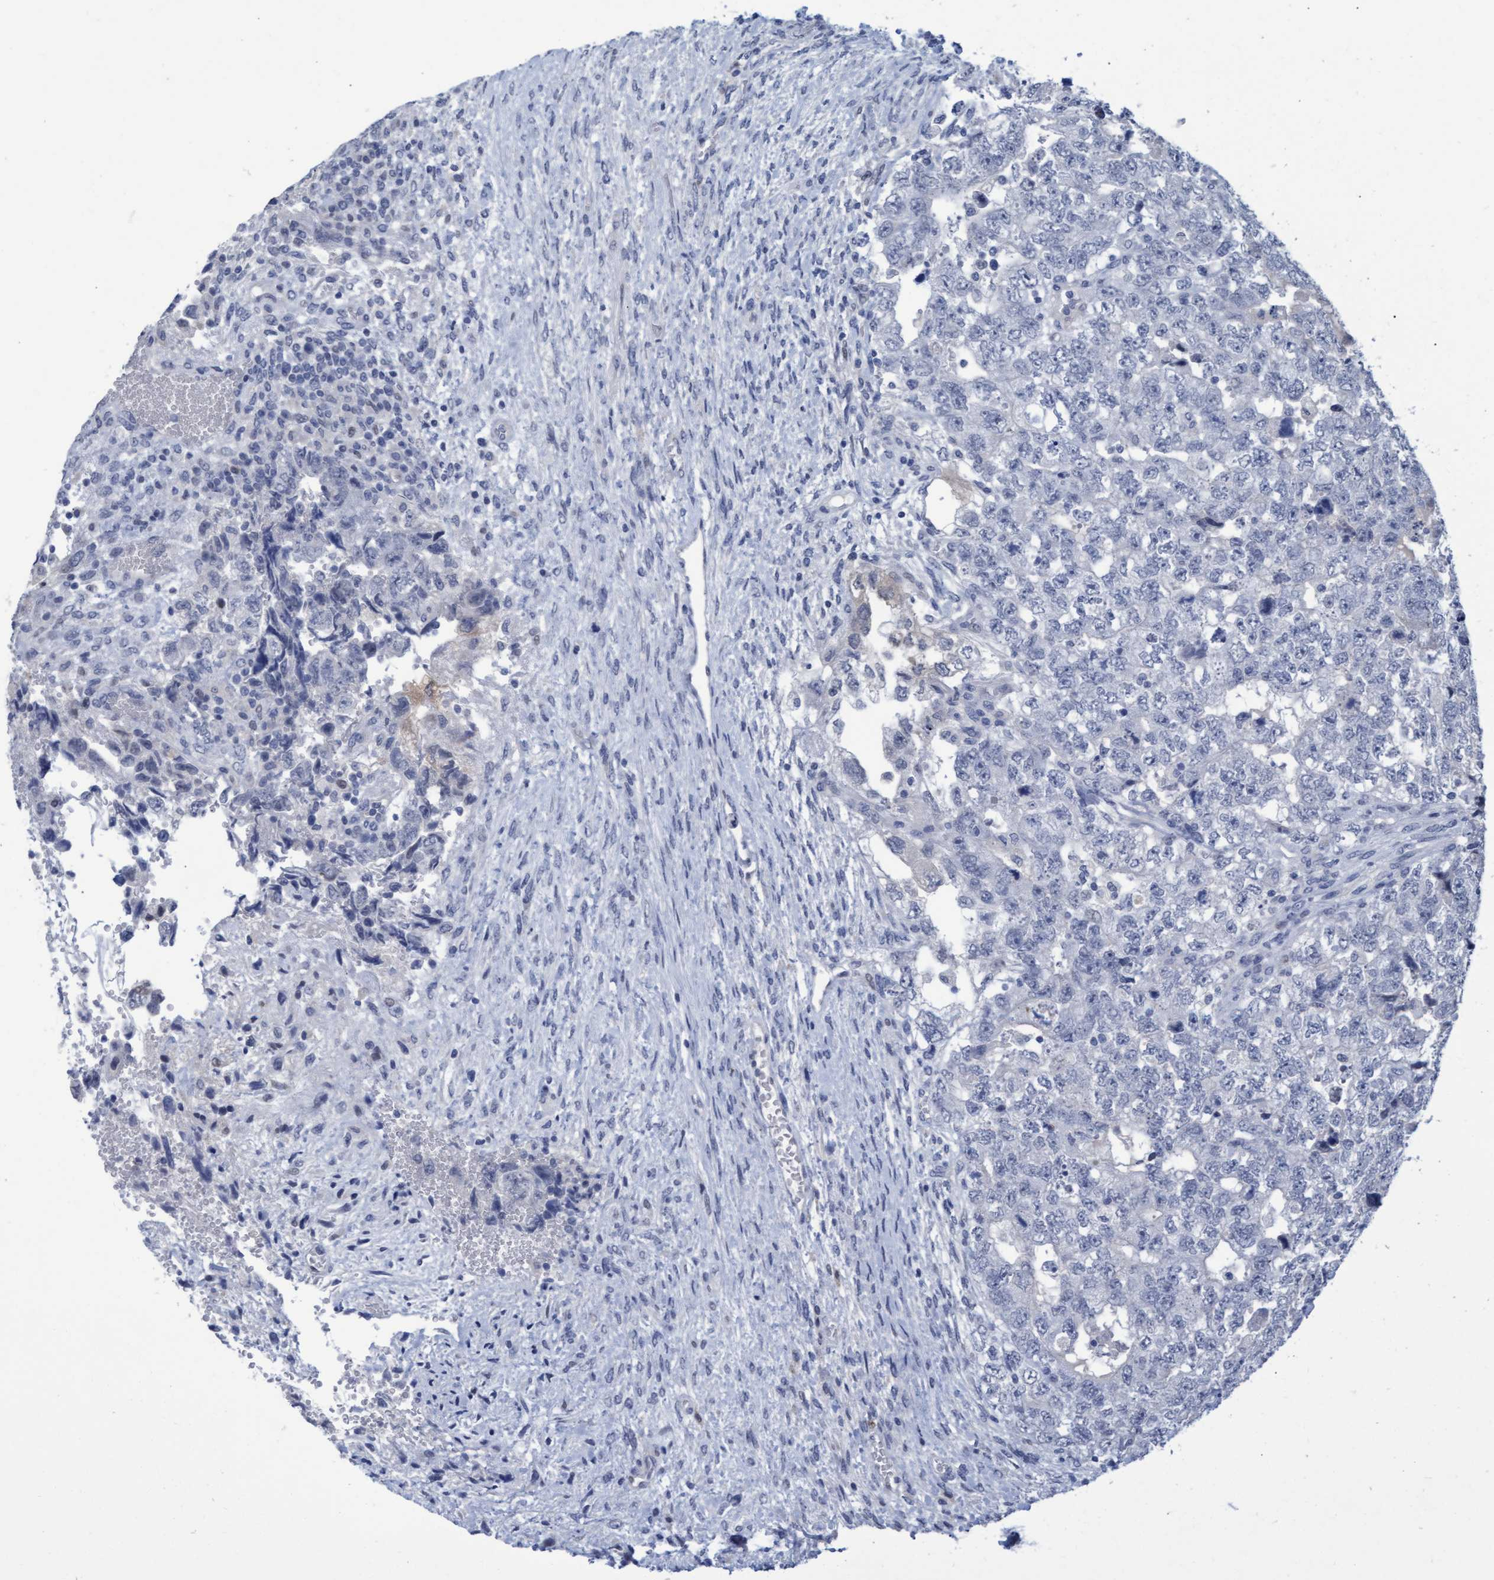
{"staining": {"intensity": "negative", "quantity": "none", "location": "none"}, "tissue": "testis cancer", "cell_type": "Tumor cells", "image_type": "cancer", "snomed": [{"axis": "morphology", "description": "Carcinoma, Embryonal, NOS"}, {"axis": "topography", "description": "Testis"}], "caption": "A high-resolution photomicrograph shows immunohistochemistry staining of testis embryonal carcinoma, which demonstrates no significant expression in tumor cells. The staining was performed using DAB (3,3'-diaminobenzidine) to visualize the protein expression in brown, while the nuclei were stained in blue with hematoxylin (Magnification: 20x).", "gene": "PROCA1", "patient": {"sex": "male", "age": 36}}